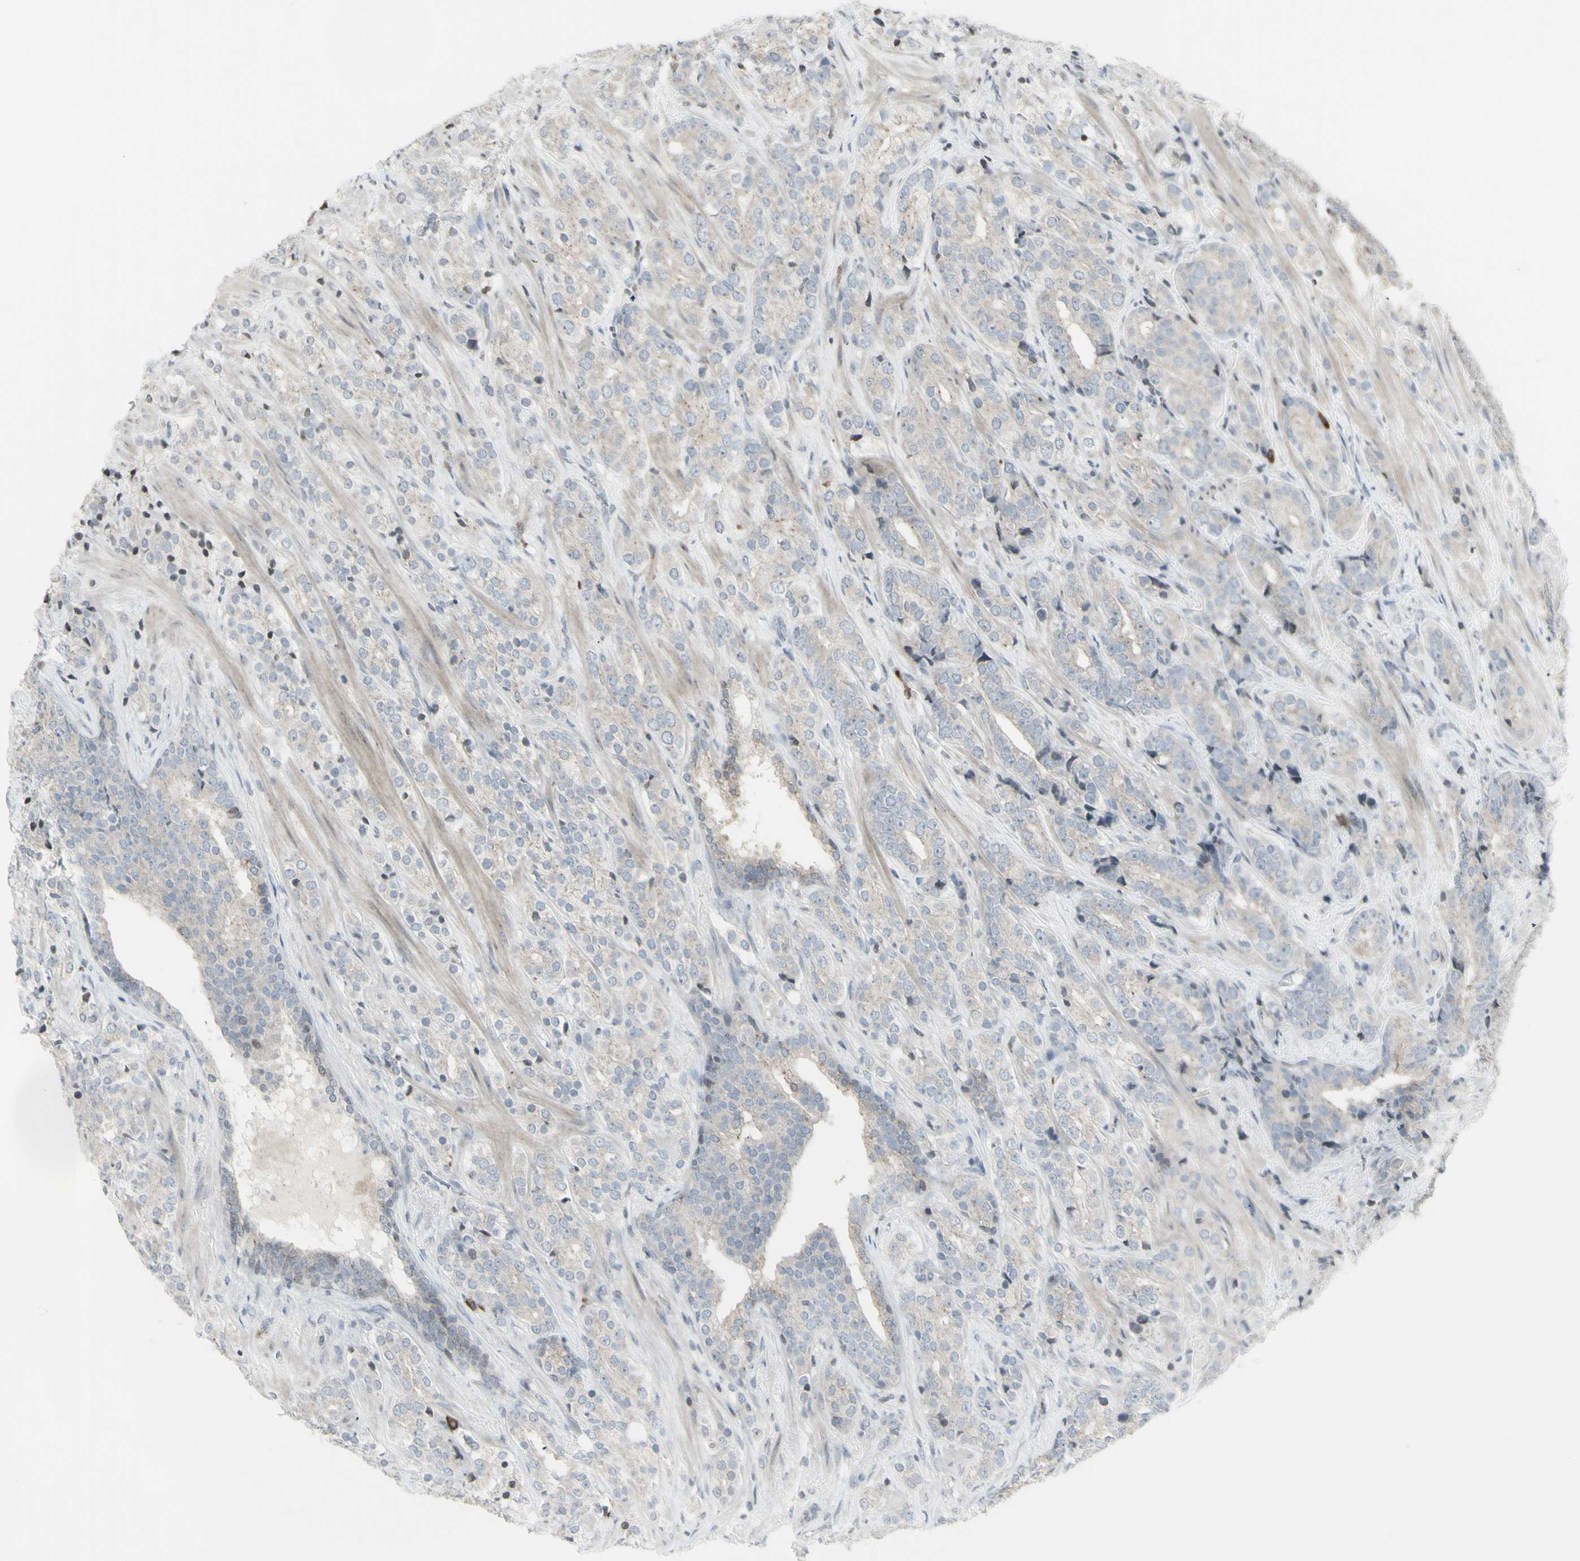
{"staining": {"intensity": "negative", "quantity": "none", "location": "none"}, "tissue": "prostate cancer", "cell_type": "Tumor cells", "image_type": "cancer", "snomed": [{"axis": "morphology", "description": "Adenocarcinoma, High grade"}, {"axis": "topography", "description": "Prostate"}], "caption": "IHC histopathology image of prostate cancer (high-grade adenocarcinoma) stained for a protein (brown), which shows no positivity in tumor cells.", "gene": "MUC5AC", "patient": {"sex": "male", "age": 71}}